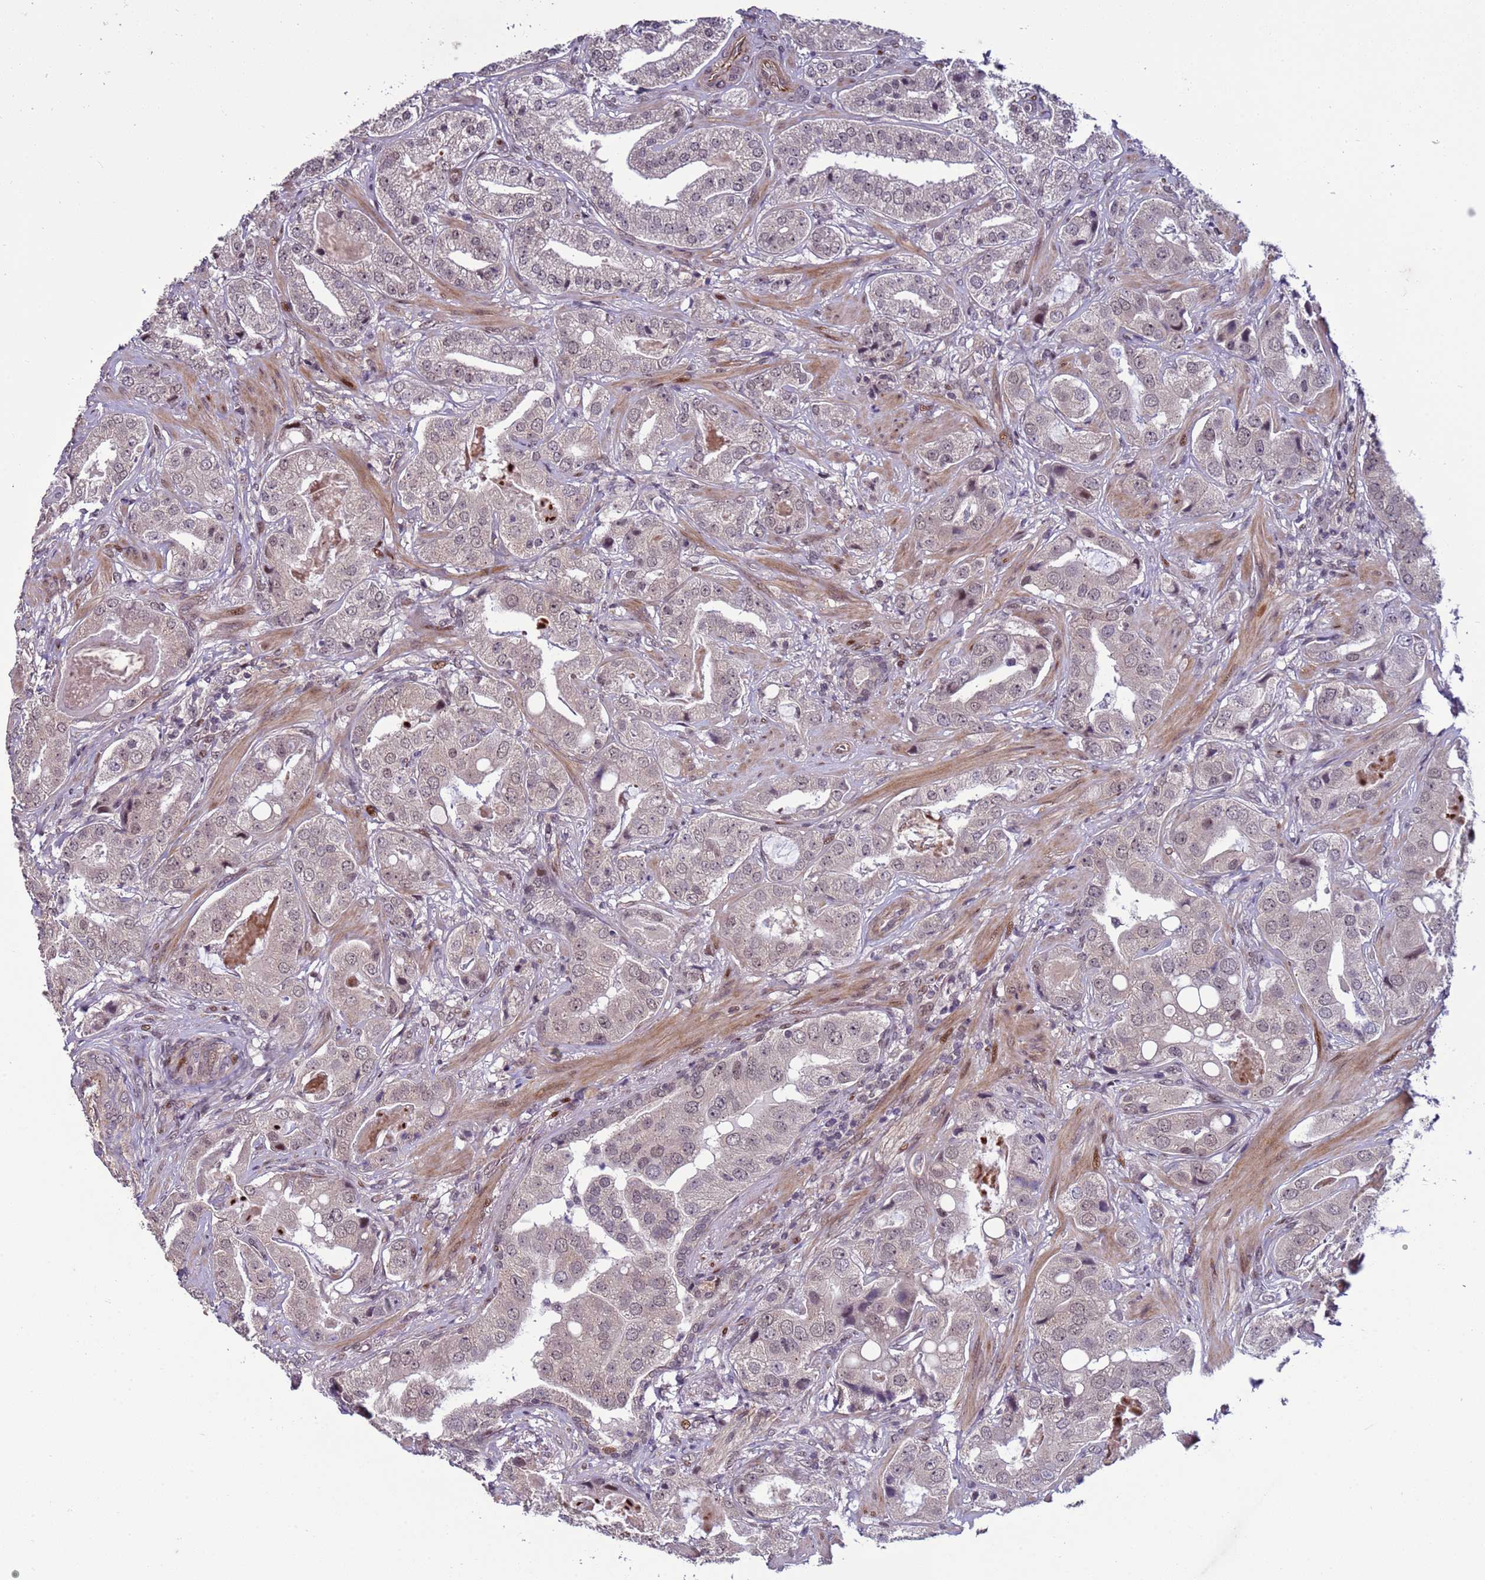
{"staining": {"intensity": "negative", "quantity": "none", "location": "none"}, "tissue": "prostate cancer", "cell_type": "Tumor cells", "image_type": "cancer", "snomed": [{"axis": "morphology", "description": "Adenocarcinoma, High grade"}, {"axis": "topography", "description": "Prostate"}], "caption": "Immunohistochemical staining of human prostate cancer (high-grade adenocarcinoma) exhibits no significant positivity in tumor cells.", "gene": "SHC3", "patient": {"sex": "male", "age": 63}}